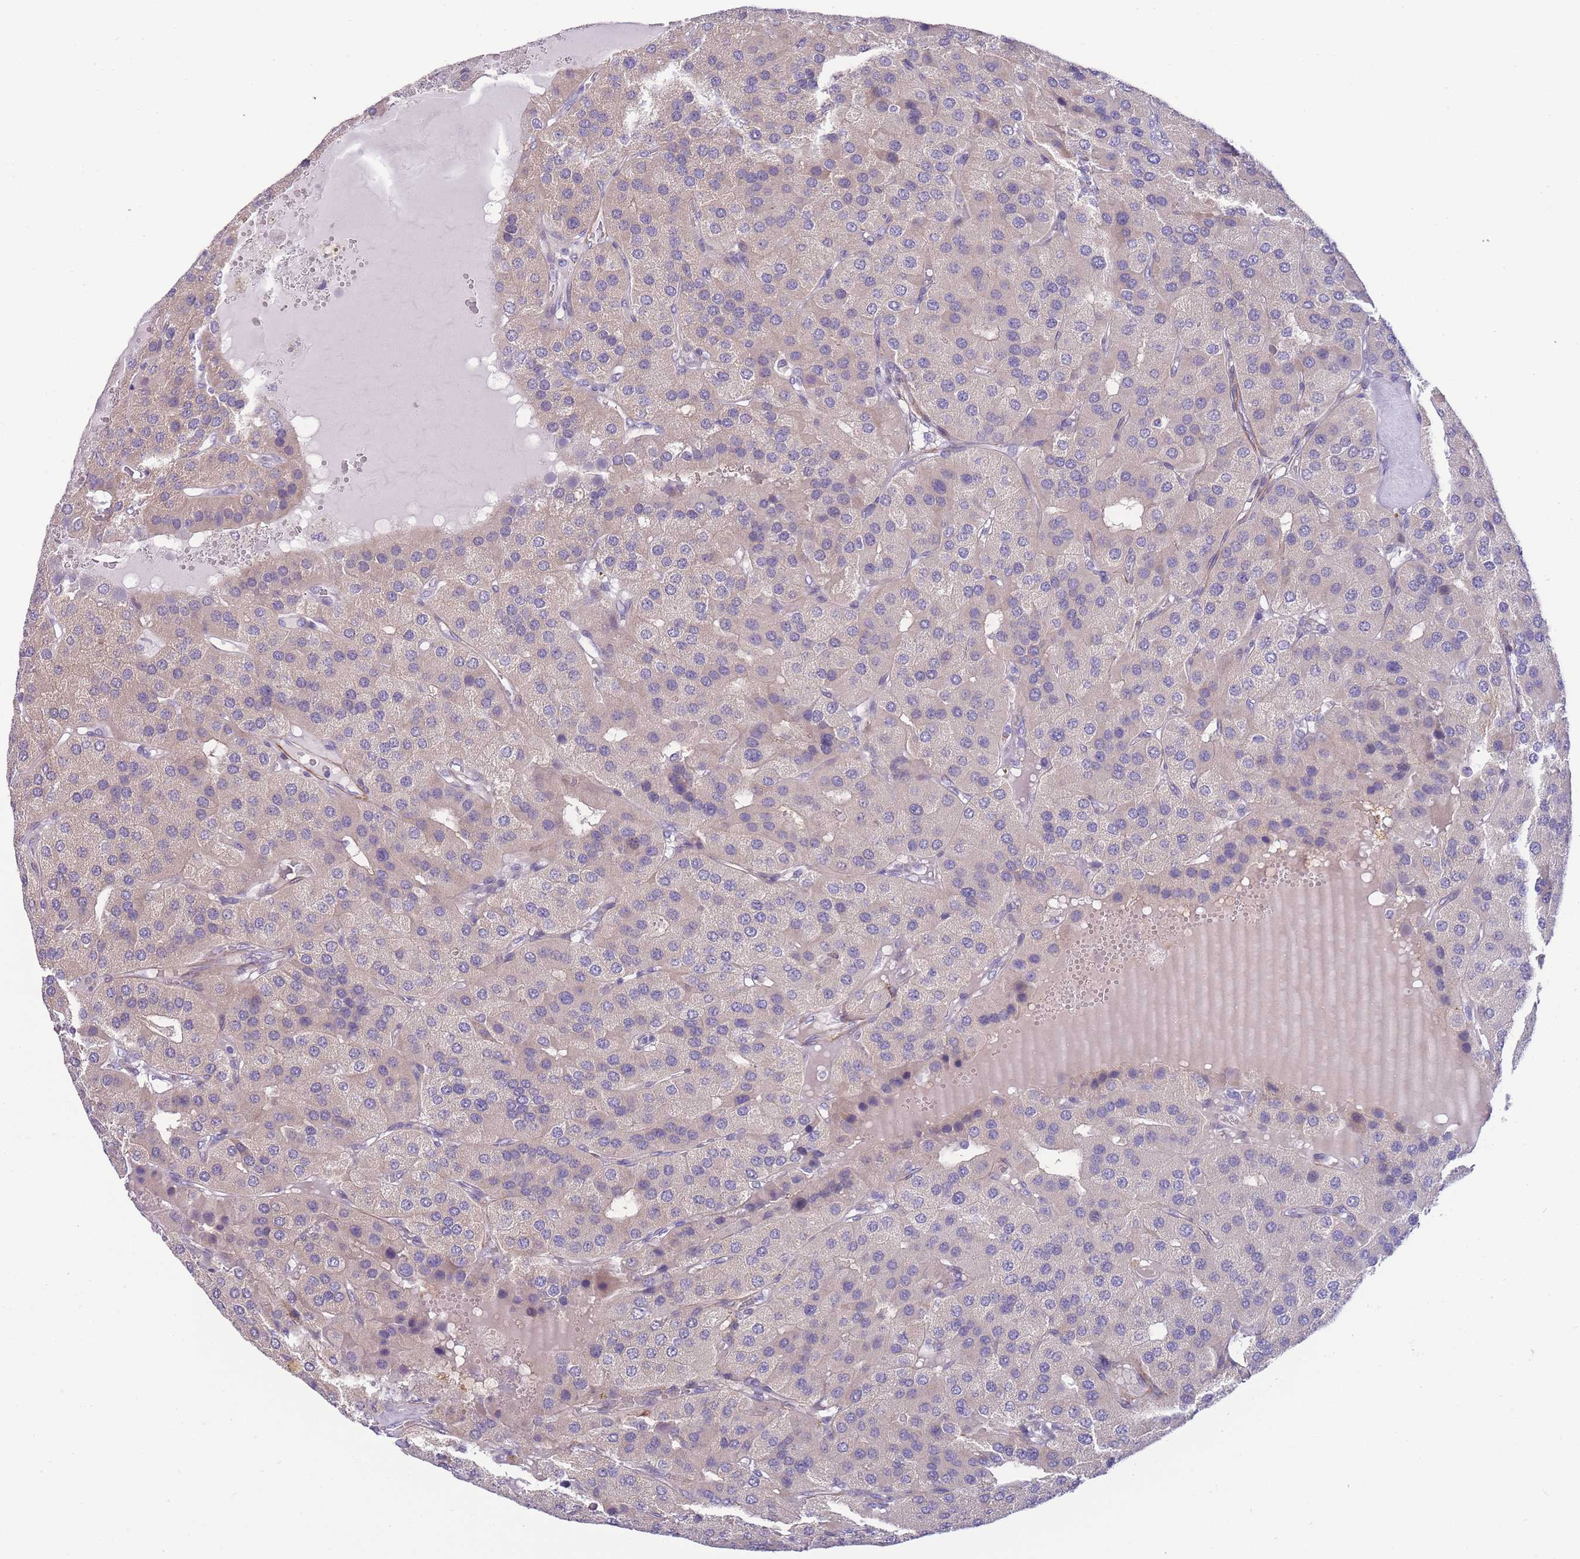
{"staining": {"intensity": "negative", "quantity": "none", "location": "none"}, "tissue": "parathyroid gland", "cell_type": "Glandular cells", "image_type": "normal", "snomed": [{"axis": "morphology", "description": "Normal tissue, NOS"}, {"axis": "morphology", "description": "Adenoma, NOS"}, {"axis": "topography", "description": "Parathyroid gland"}], "caption": "Immunohistochemical staining of benign parathyroid gland displays no significant expression in glandular cells.", "gene": "FAM124A", "patient": {"sex": "female", "age": 86}}